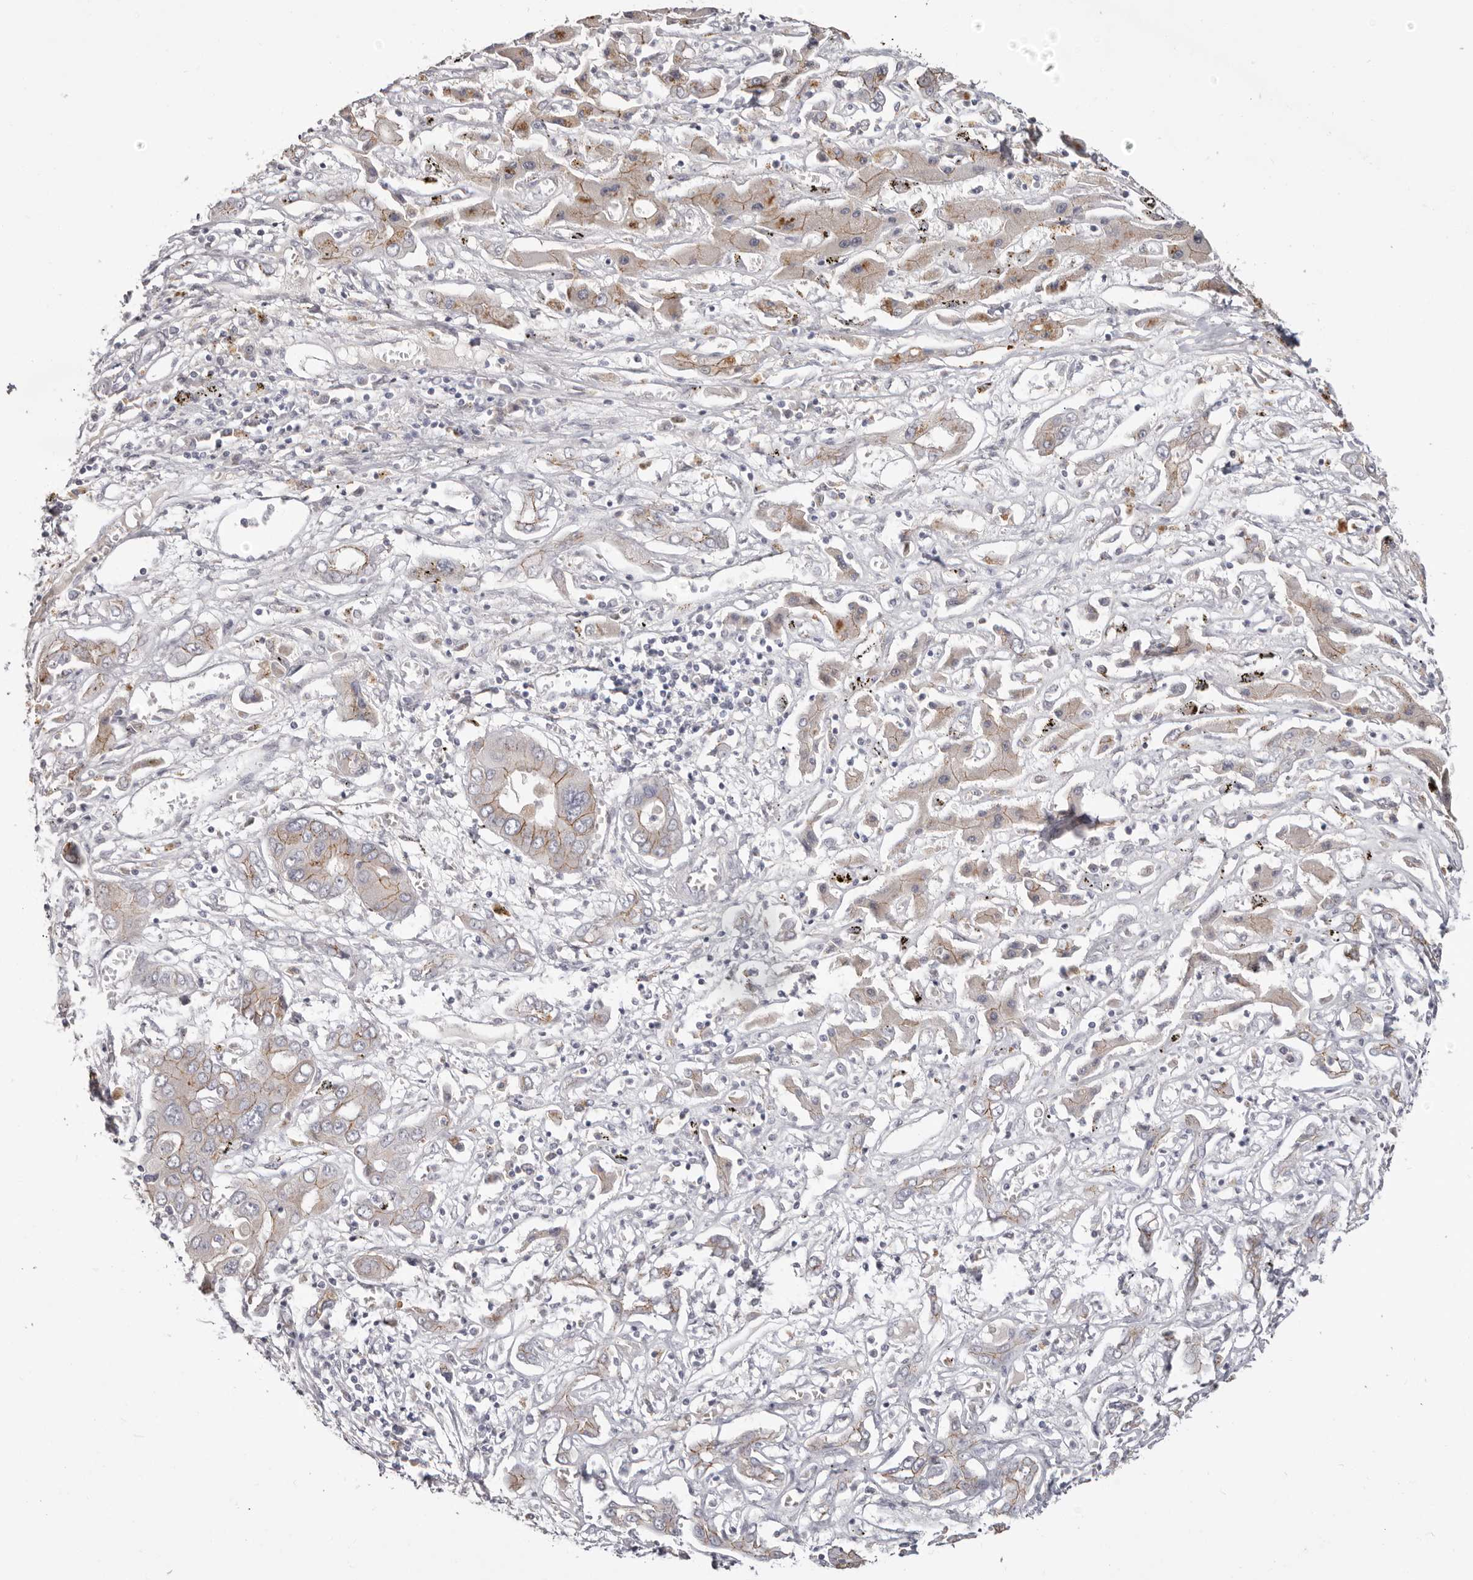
{"staining": {"intensity": "moderate", "quantity": "<25%", "location": "cytoplasmic/membranous"}, "tissue": "liver cancer", "cell_type": "Tumor cells", "image_type": "cancer", "snomed": [{"axis": "morphology", "description": "Cholangiocarcinoma"}, {"axis": "topography", "description": "Liver"}], "caption": "A brown stain shows moderate cytoplasmic/membranous staining of a protein in human liver cancer tumor cells. The staining is performed using DAB (3,3'-diaminobenzidine) brown chromogen to label protein expression. The nuclei are counter-stained blue using hematoxylin.", "gene": "PCDHB6", "patient": {"sex": "male", "age": 67}}